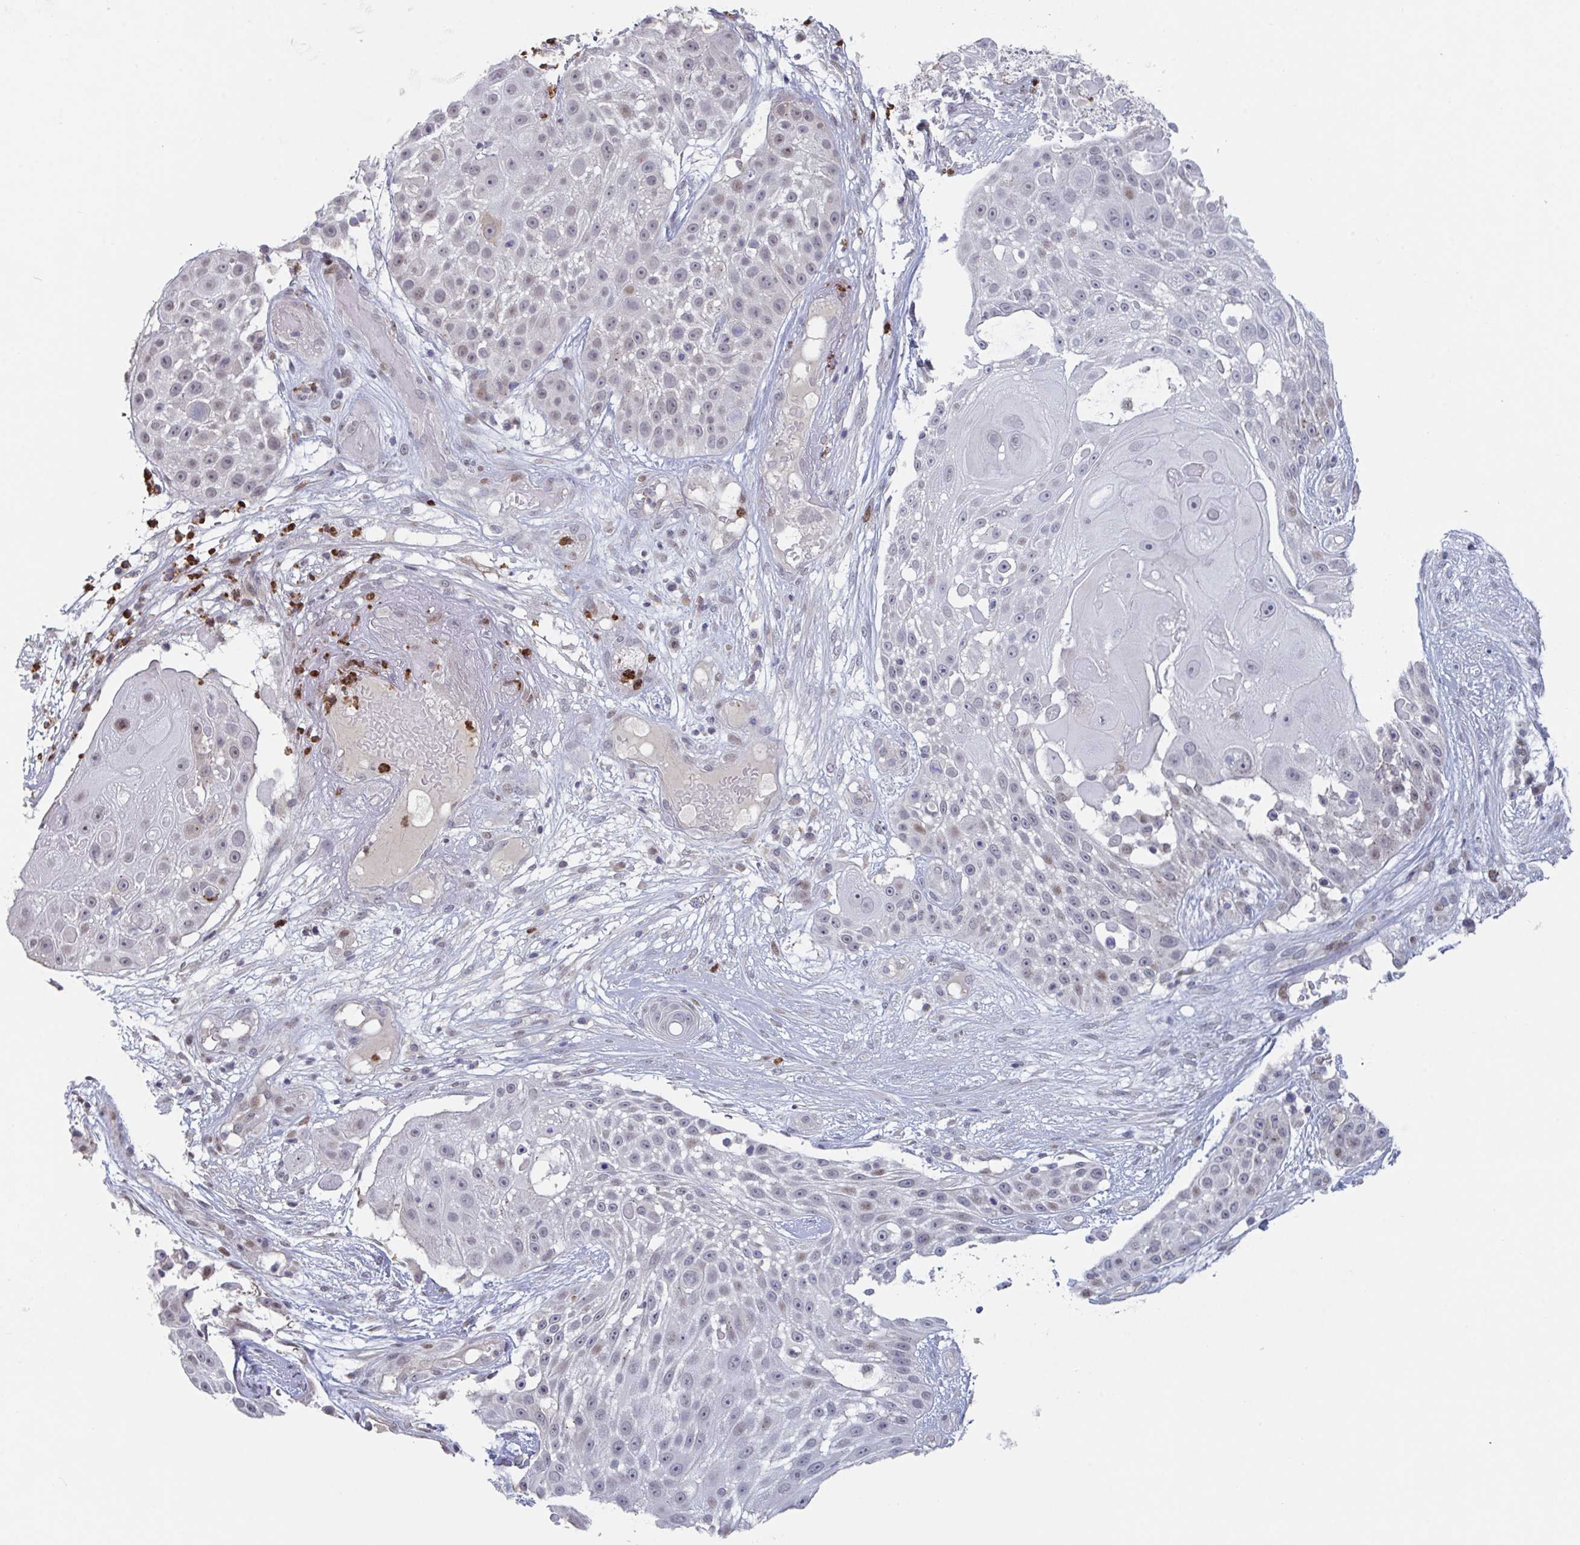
{"staining": {"intensity": "weak", "quantity": "<25%", "location": "nuclear"}, "tissue": "skin cancer", "cell_type": "Tumor cells", "image_type": "cancer", "snomed": [{"axis": "morphology", "description": "Squamous cell carcinoma, NOS"}, {"axis": "topography", "description": "Skin"}], "caption": "This photomicrograph is of skin squamous cell carcinoma stained with immunohistochemistry to label a protein in brown with the nuclei are counter-stained blue. There is no positivity in tumor cells.", "gene": "RNF212", "patient": {"sex": "female", "age": 86}}